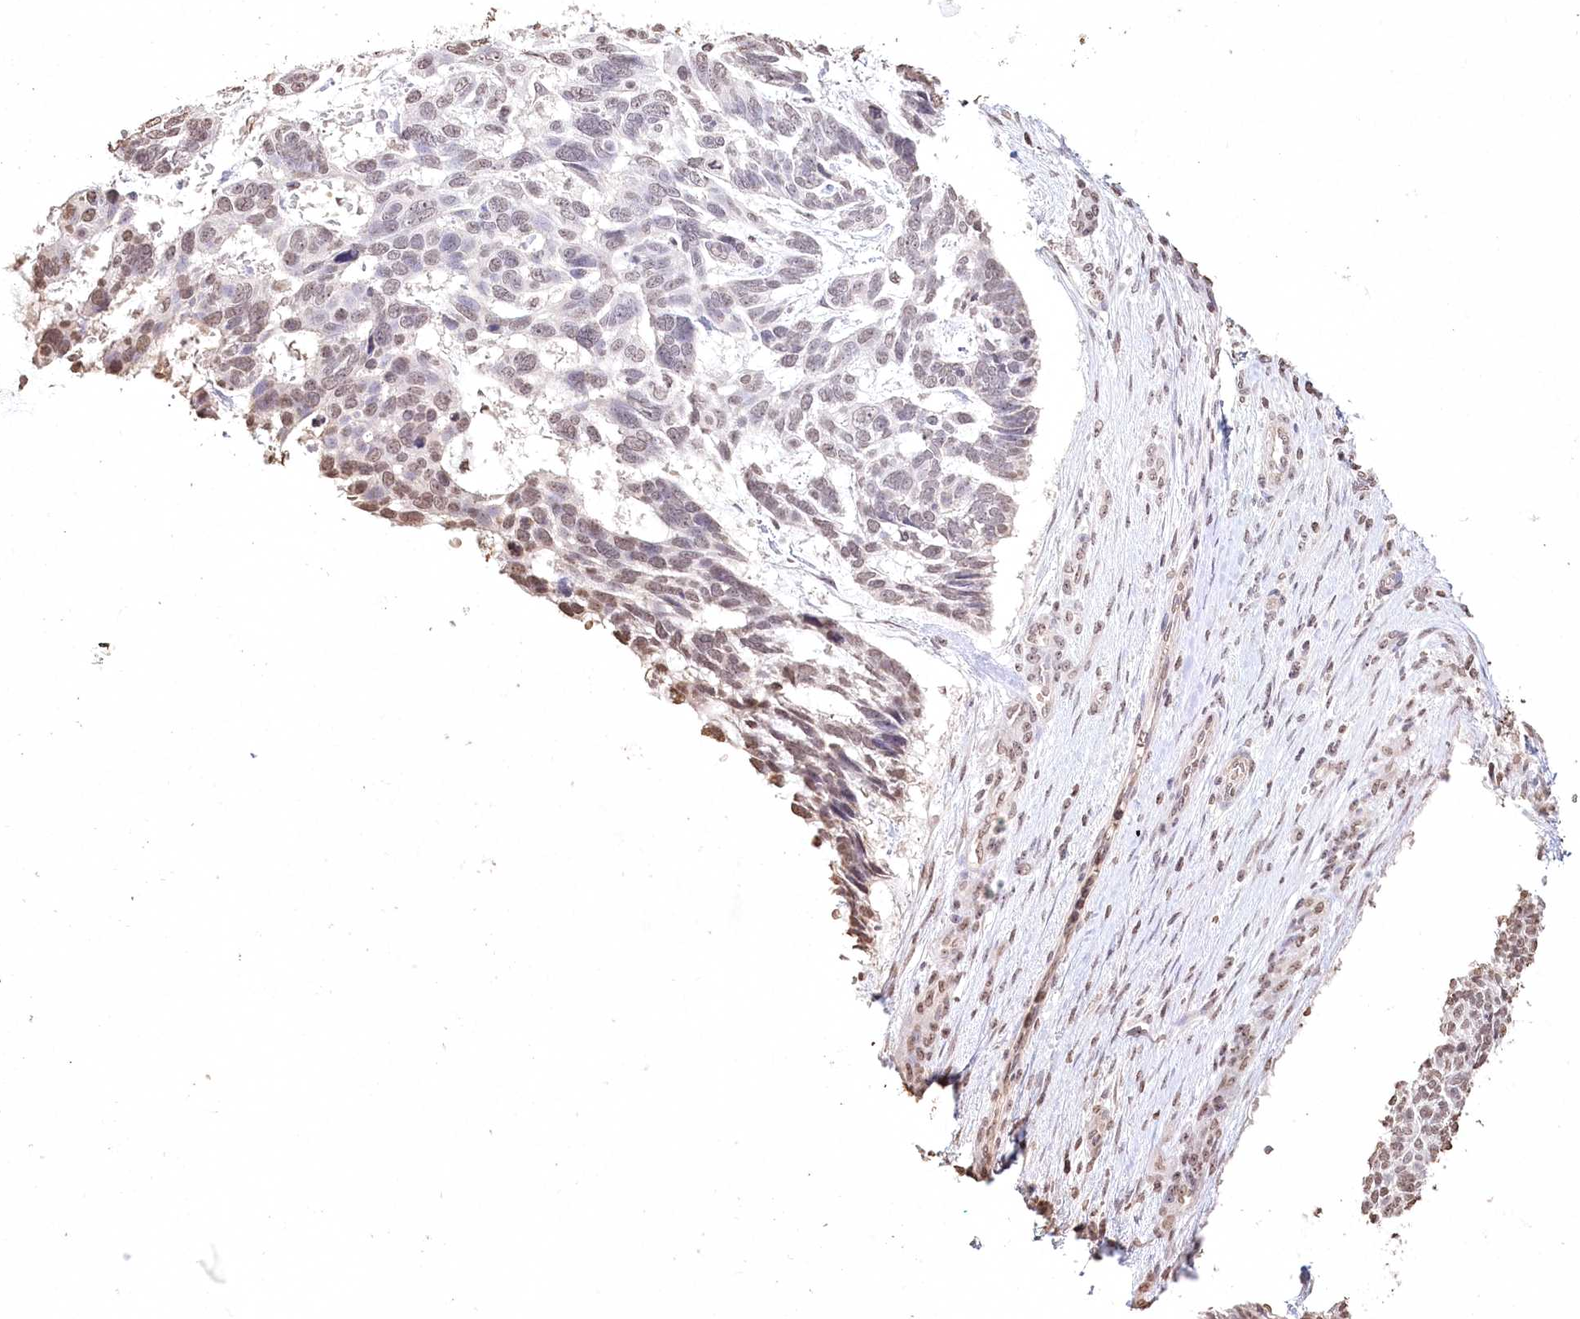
{"staining": {"intensity": "weak", "quantity": "<25%", "location": "nuclear"}, "tissue": "skin cancer", "cell_type": "Tumor cells", "image_type": "cancer", "snomed": [{"axis": "morphology", "description": "Basal cell carcinoma"}, {"axis": "topography", "description": "Skin"}], "caption": "Skin cancer was stained to show a protein in brown. There is no significant expression in tumor cells.", "gene": "DMXL1", "patient": {"sex": "male", "age": 88}}